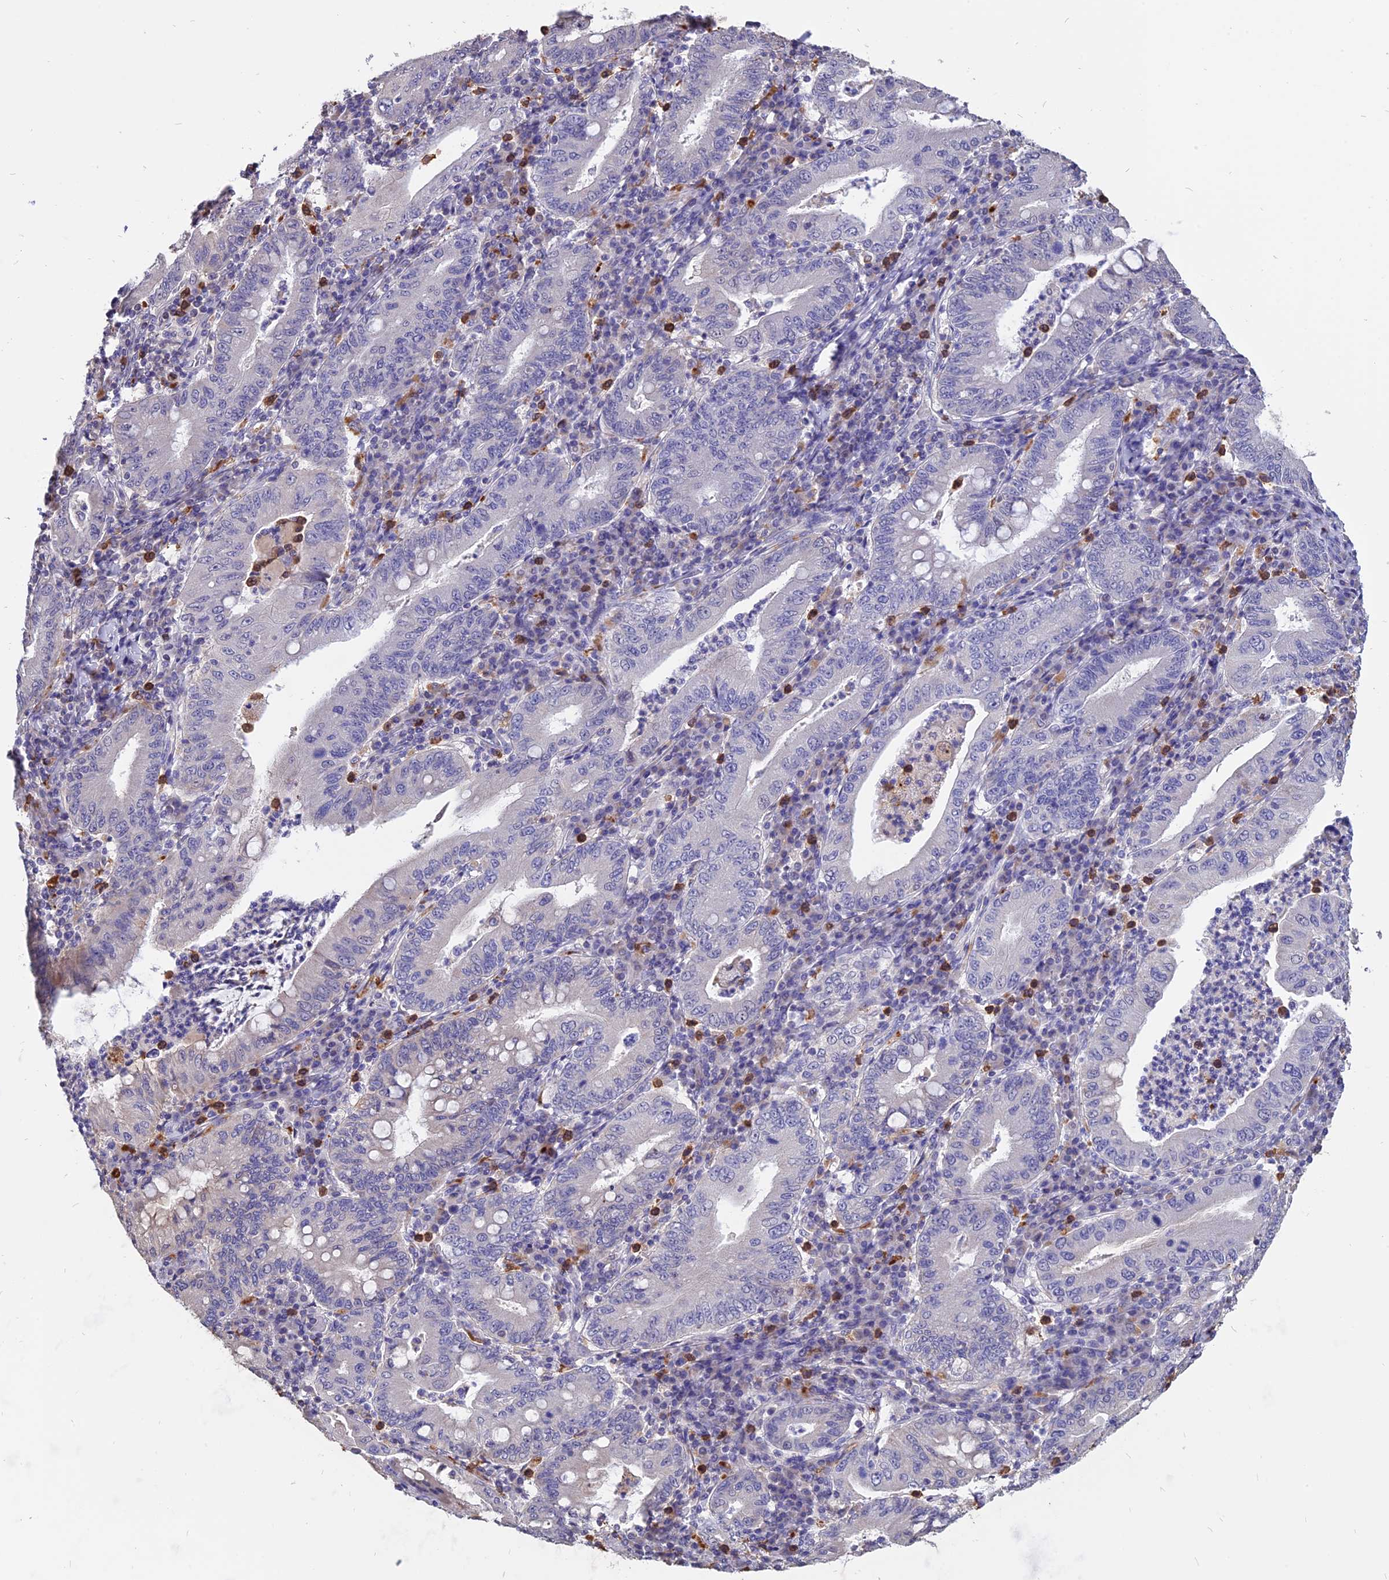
{"staining": {"intensity": "negative", "quantity": "none", "location": "none"}, "tissue": "stomach cancer", "cell_type": "Tumor cells", "image_type": "cancer", "snomed": [{"axis": "morphology", "description": "Normal tissue, NOS"}, {"axis": "morphology", "description": "Adenocarcinoma, NOS"}, {"axis": "topography", "description": "Esophagus"}, {"axis": "topography", "description": "Stomach, upper"}, {"axis": "topography", "description": "Peripheral nerve tissue"}], "caption": "Micrograph shows no protein positivity in tumor cells of stomach adenocarcinoma tissue.", "gene": "CARMIL2", "patient": {"sex": "male", "age": 62}}